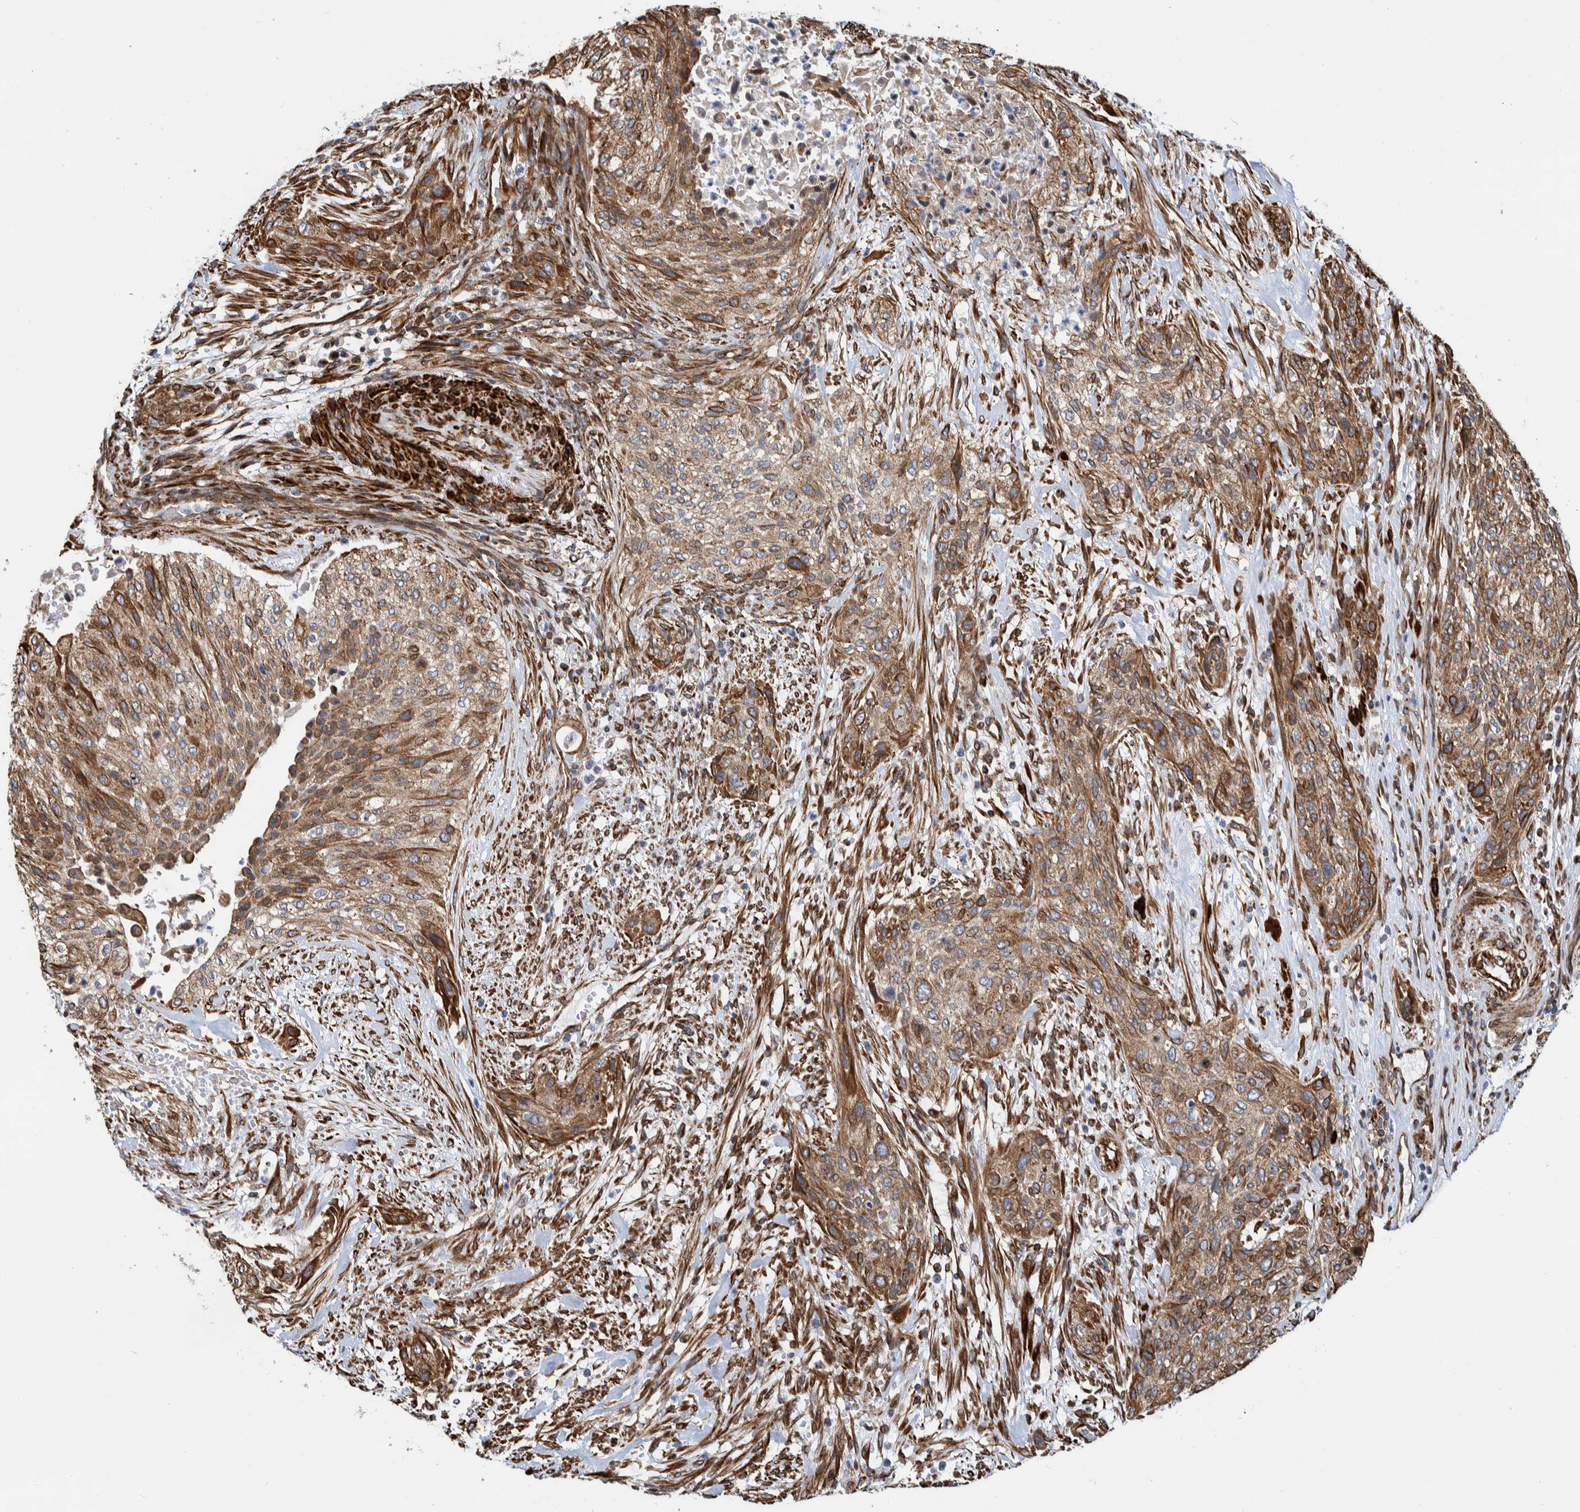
{"staining": {"intensity": "moderate", "quantity": ">75%", "location": "cytoplasmic/membranous"}, "tissue": "urothelial cancer", "cell_type": "Tumor cells", "image_type": "cancer", "snomed": [{"axis": "morphology", "description": "Urothelial carcinoma, Low grade"}, {"axis": "morphology", "description": "Urothelial carcinoma, High grade"}, {"axis": "topography", "description": "Urinary bladder"}], "caption": "Protein expression analysis of urothelial carcinoma (high-grade) demonstrates moderate cytoplasmic/membranous expression in approximately >75% of tumor cells. Nuclei are stained in blue.", "gene": "CCDC57", "patient": {"sex": "male", "age": 35}}